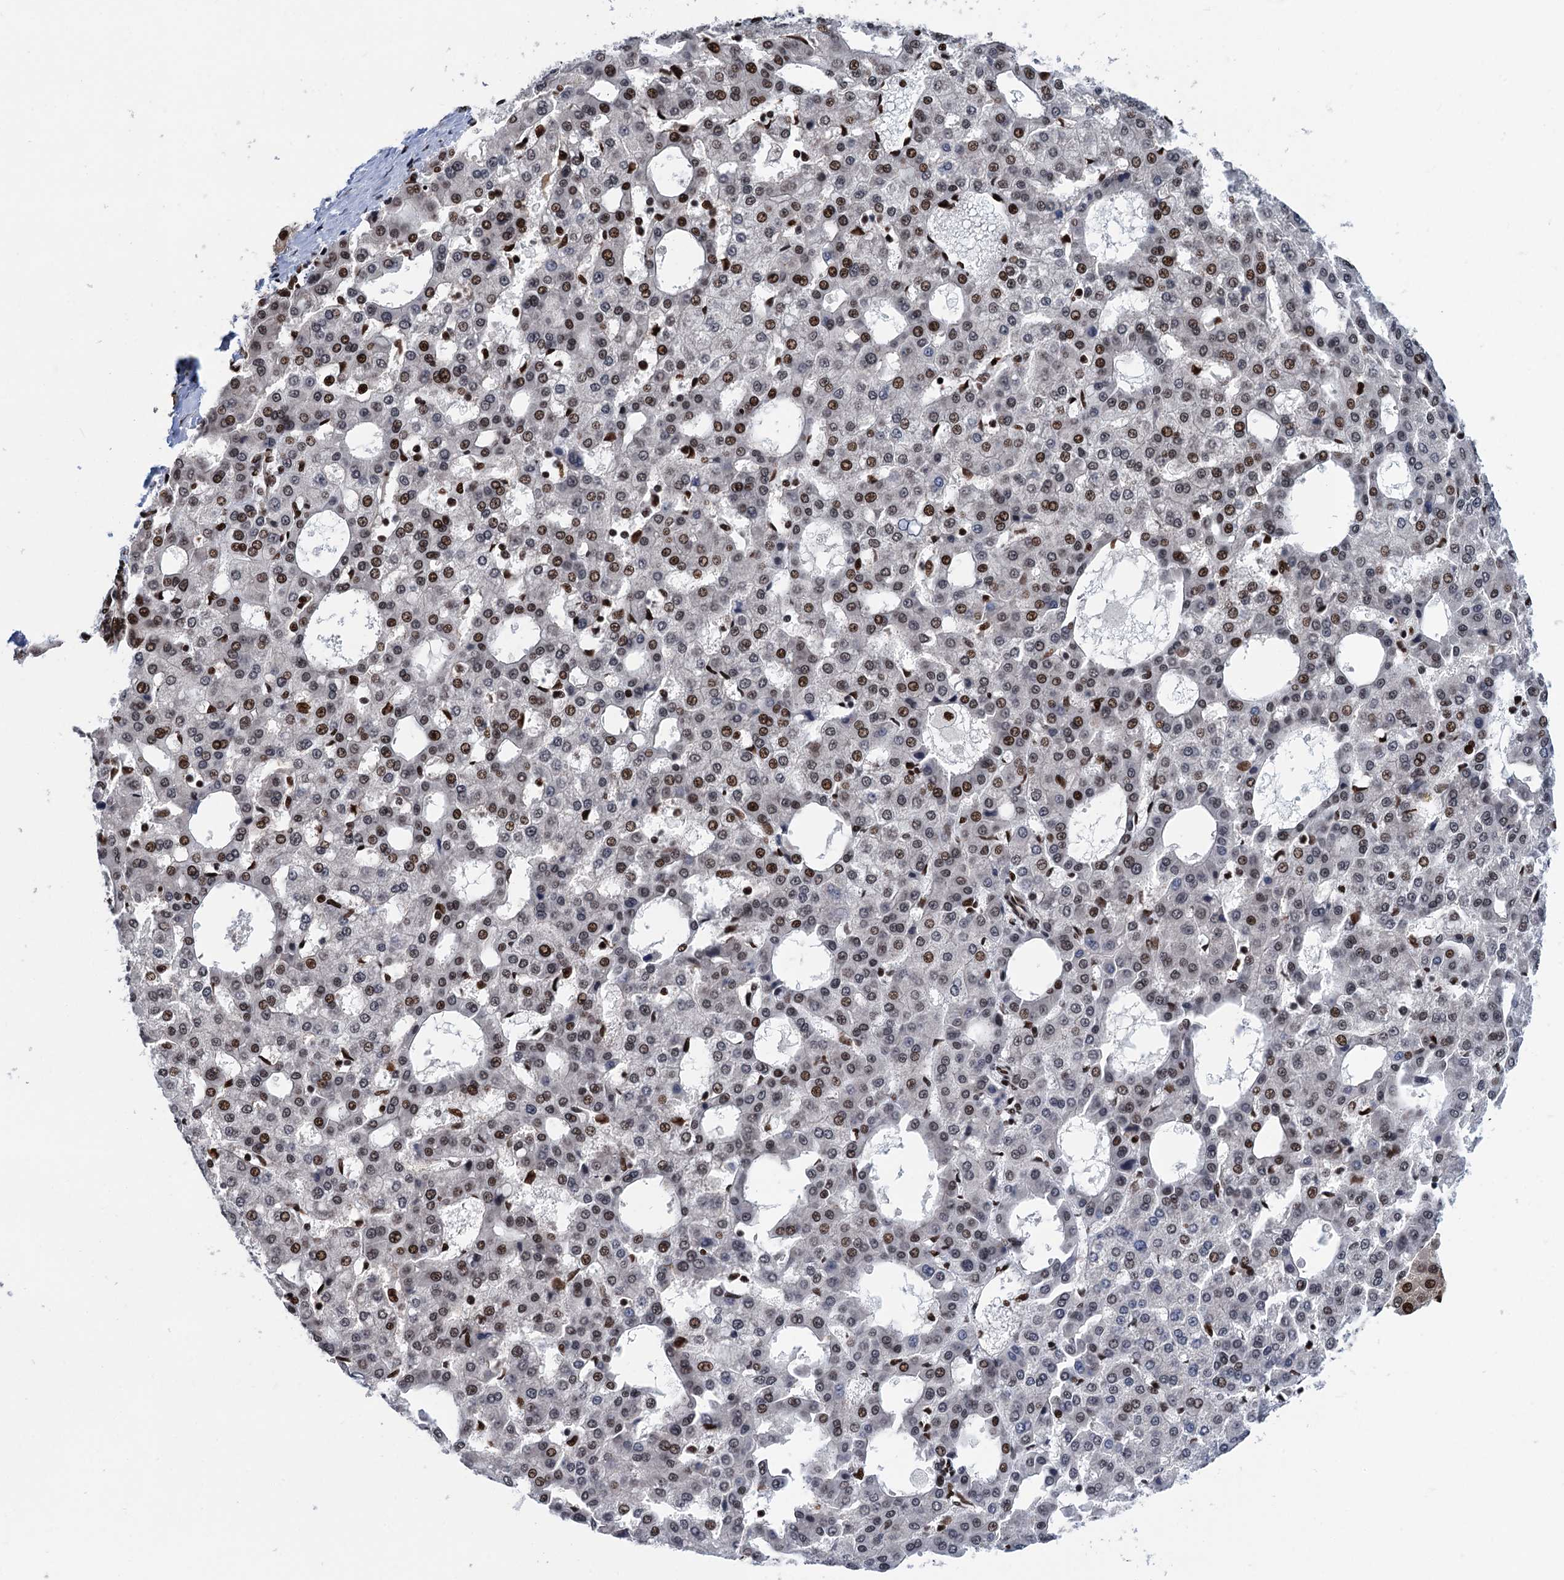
{"staining": {"intensity": "strong", "quantity": "25%-75%", "location": "nuclear"}, "tissue": "liver cancer", "cell_type": "Tumor cells", "image_type": "cancer", "snomed": [{"axis": "morphology", "description": "Carcinoma, Hepatocellular, NOS"}, {"axis": "topography", "description": "Liver"}], "caption": "Liver cancer tissue demonstrates strong nuclear positivity in approximately 25%-75% of tumor cells", "gene": "PPP4R1", "patient": {"sex": "male", "age": 47}}